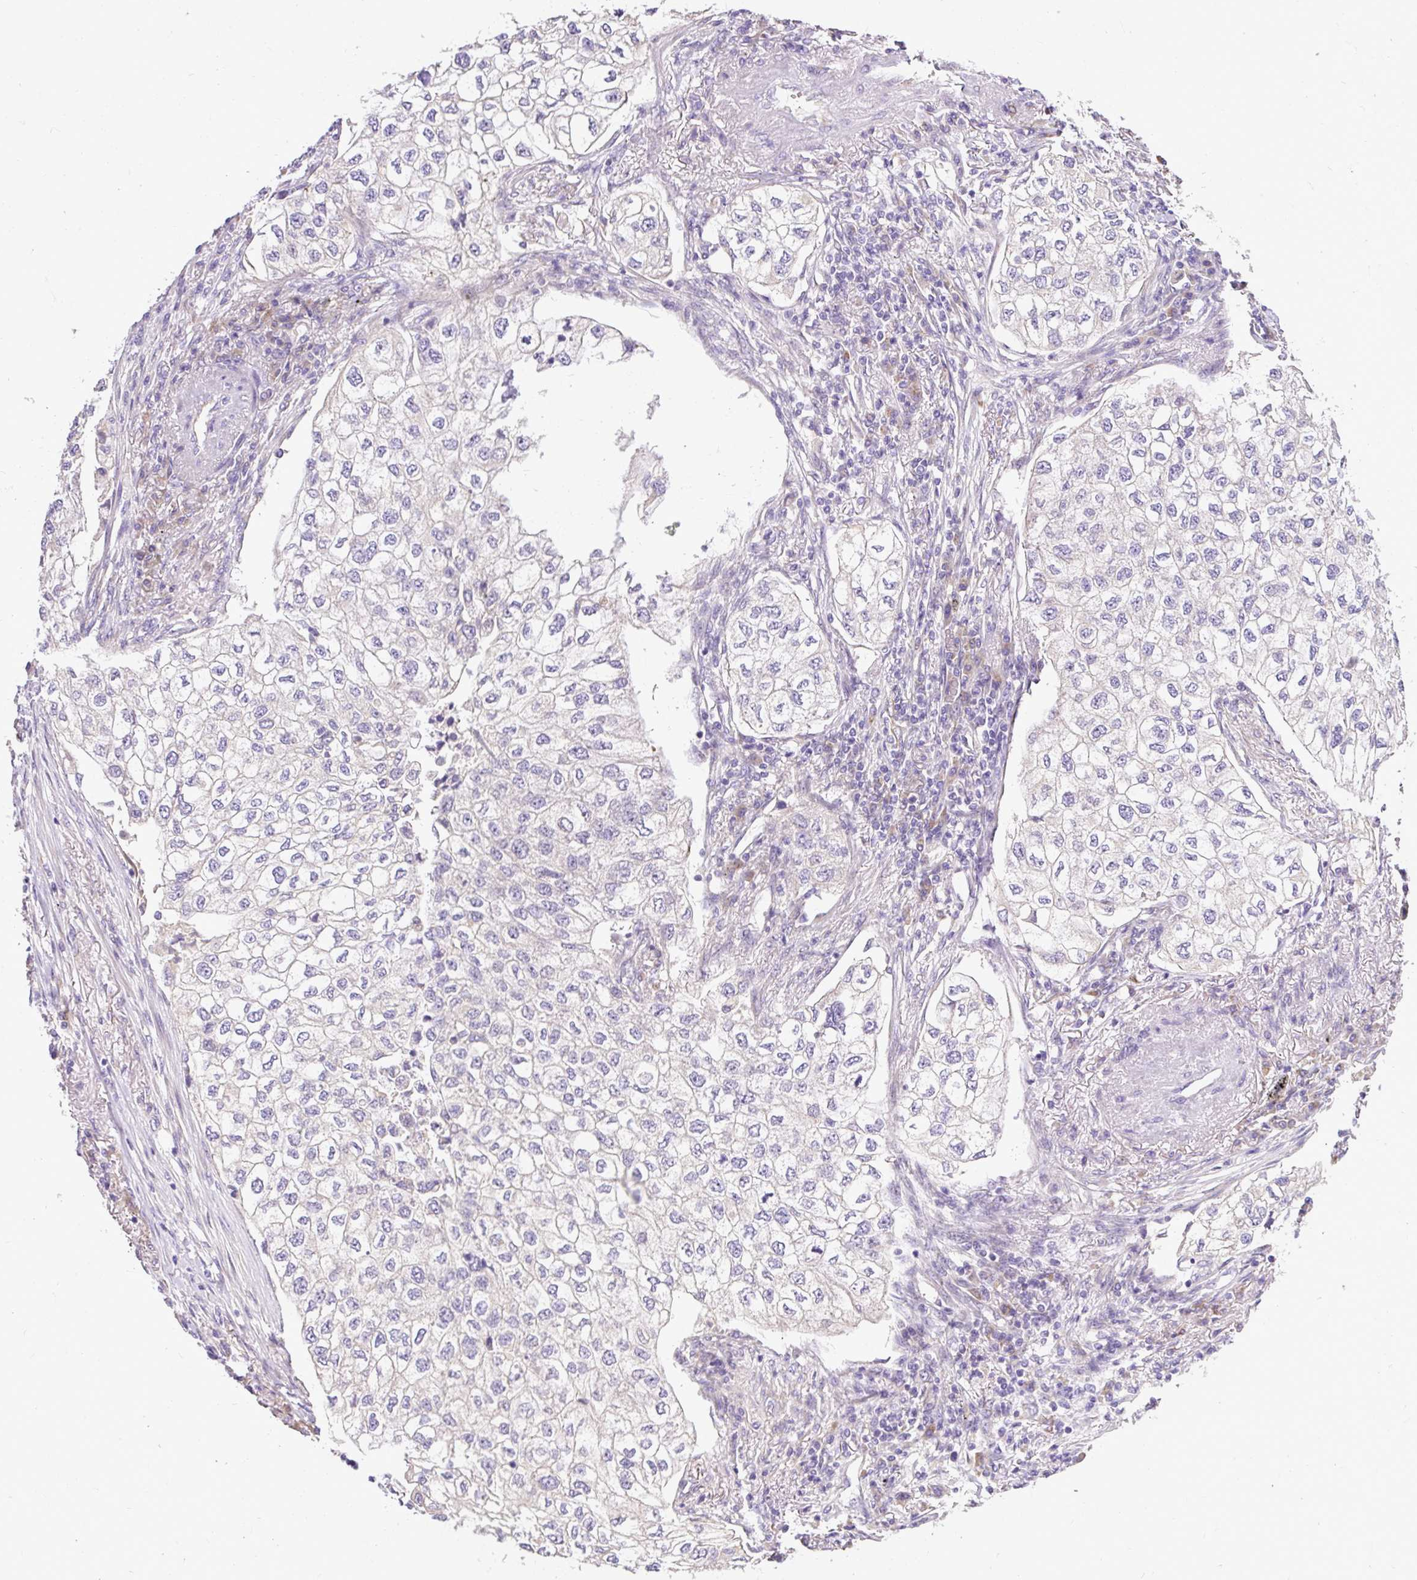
{"staining": {"intensity": "negative", "quantity": "none", "location": "none"}, "tissue": "lung cancer", "cell_type": "Tumor cells", "image_type": "cancer", "snomed": [{"axis": "morphology", "description": "Adenocarcinoma, NOS"}, {"axis": "topography", "description": "Lung"}], "caption": "Immunohistochemical staining of lung cancer (adenocarcinoma) displays no significant staining in tumor cells. The staining was performed using DAB (3,3'-diaminobenzidine) to visualize the protein expression in brown, while the nuclei were stained in blue with hematoxylin (Magnification: 20x).", "gene": "FAM149A", "patient": {"sex": "male", "age": 63}}